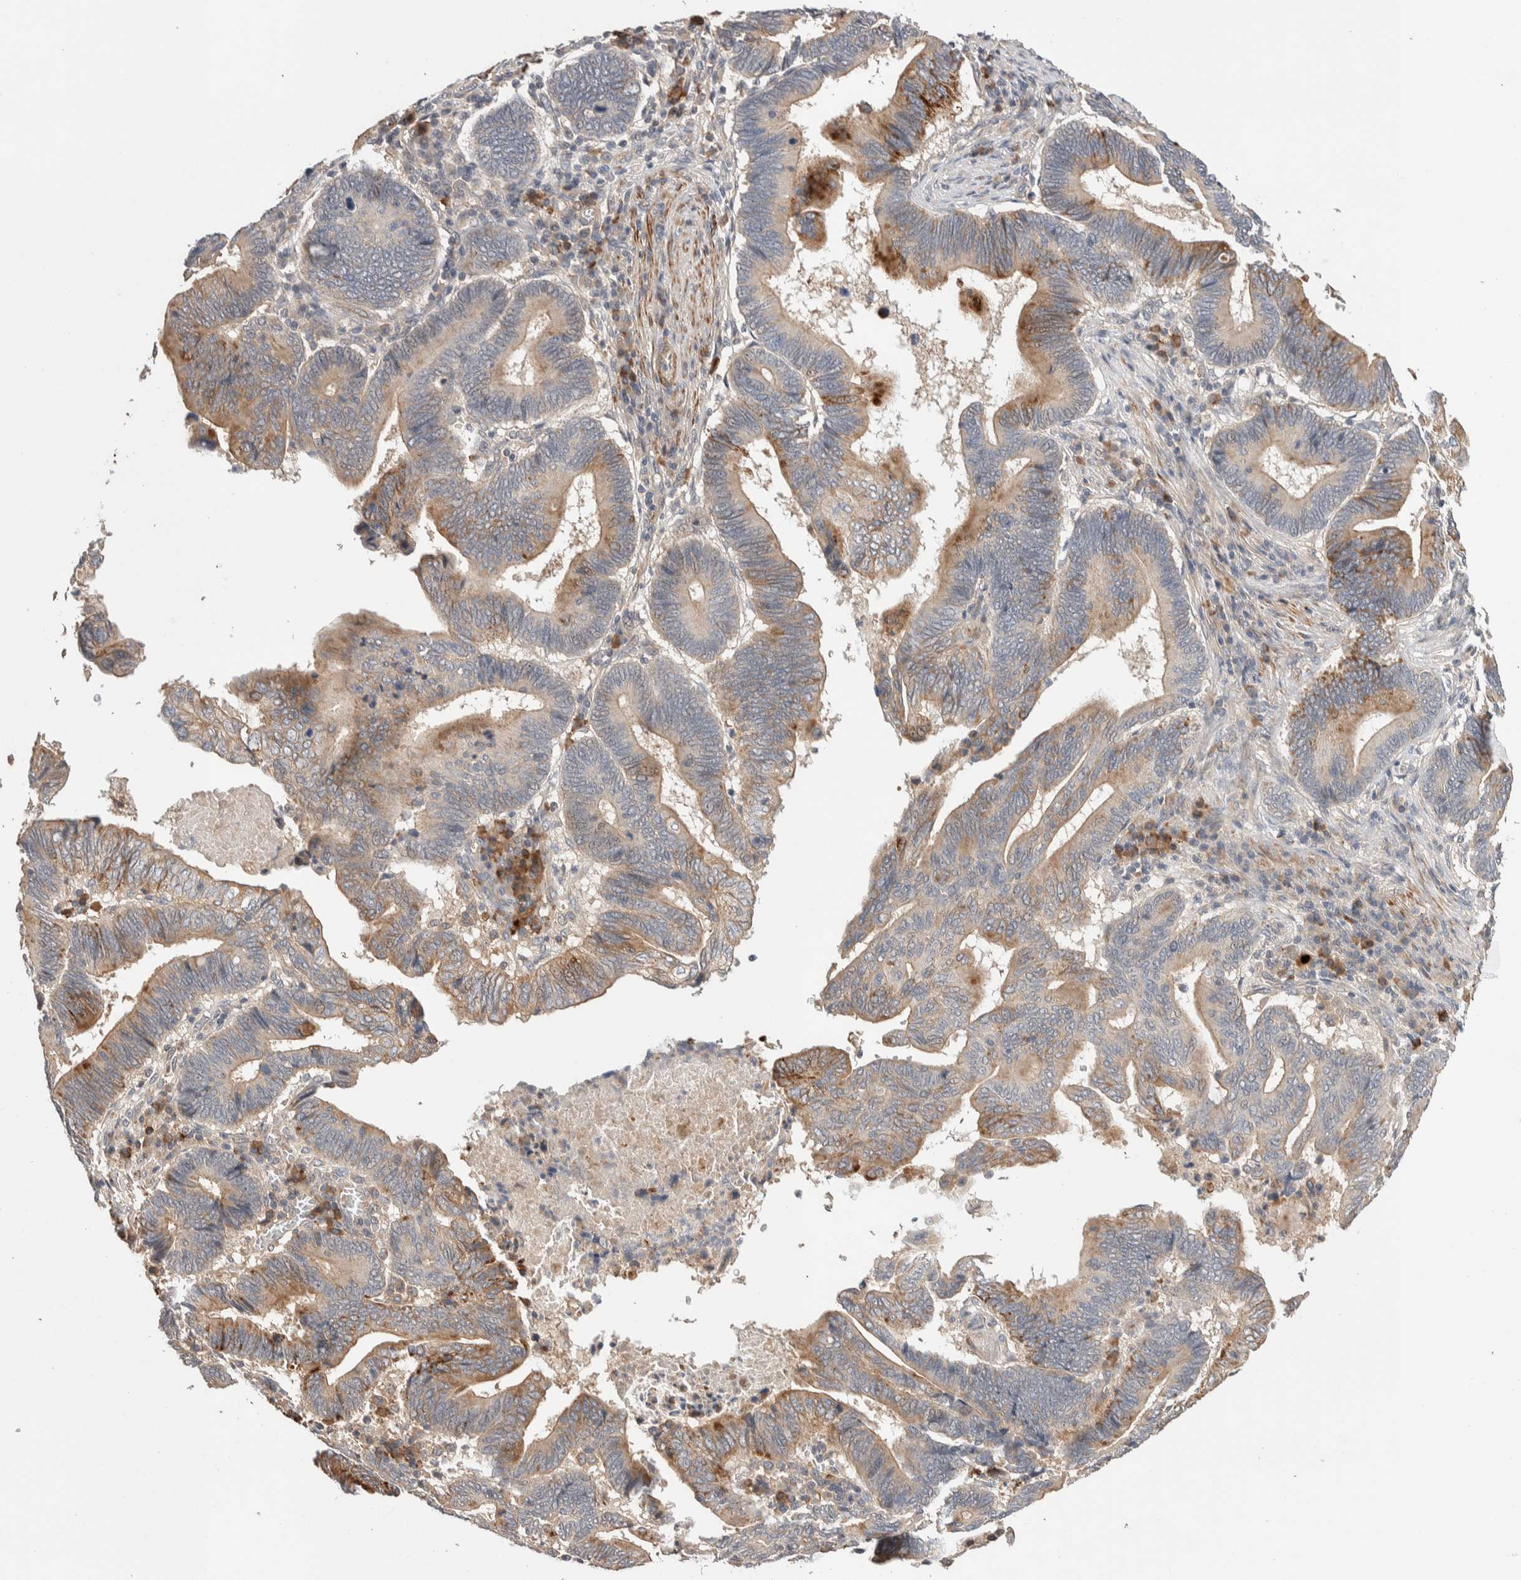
{"staining": {"intensity": "moderate", "quantity": "25%-75%", "location": "cytoplasmic/membranous"}, "tissue": "pancreatic cancer", "cell_type": "Tumor cells", "image_type": "cancer", "snomed": [{"axis": "morphology", "description": "Adenocarcinoma, NOS"}, {"axis": "topography", "description": "Pancreas"}], "caption": "A micrograph of pancreatic cancer stained for a protein reveals moderate cytoplasmic/membranous brown staining in tumor cells. (DAB (3,3'-diaminobenzidine) IHC, brown staining for protein, blue staining for nuclei).", "gene": "WDR91", "patient": {"sex": "female", "age": 70}}